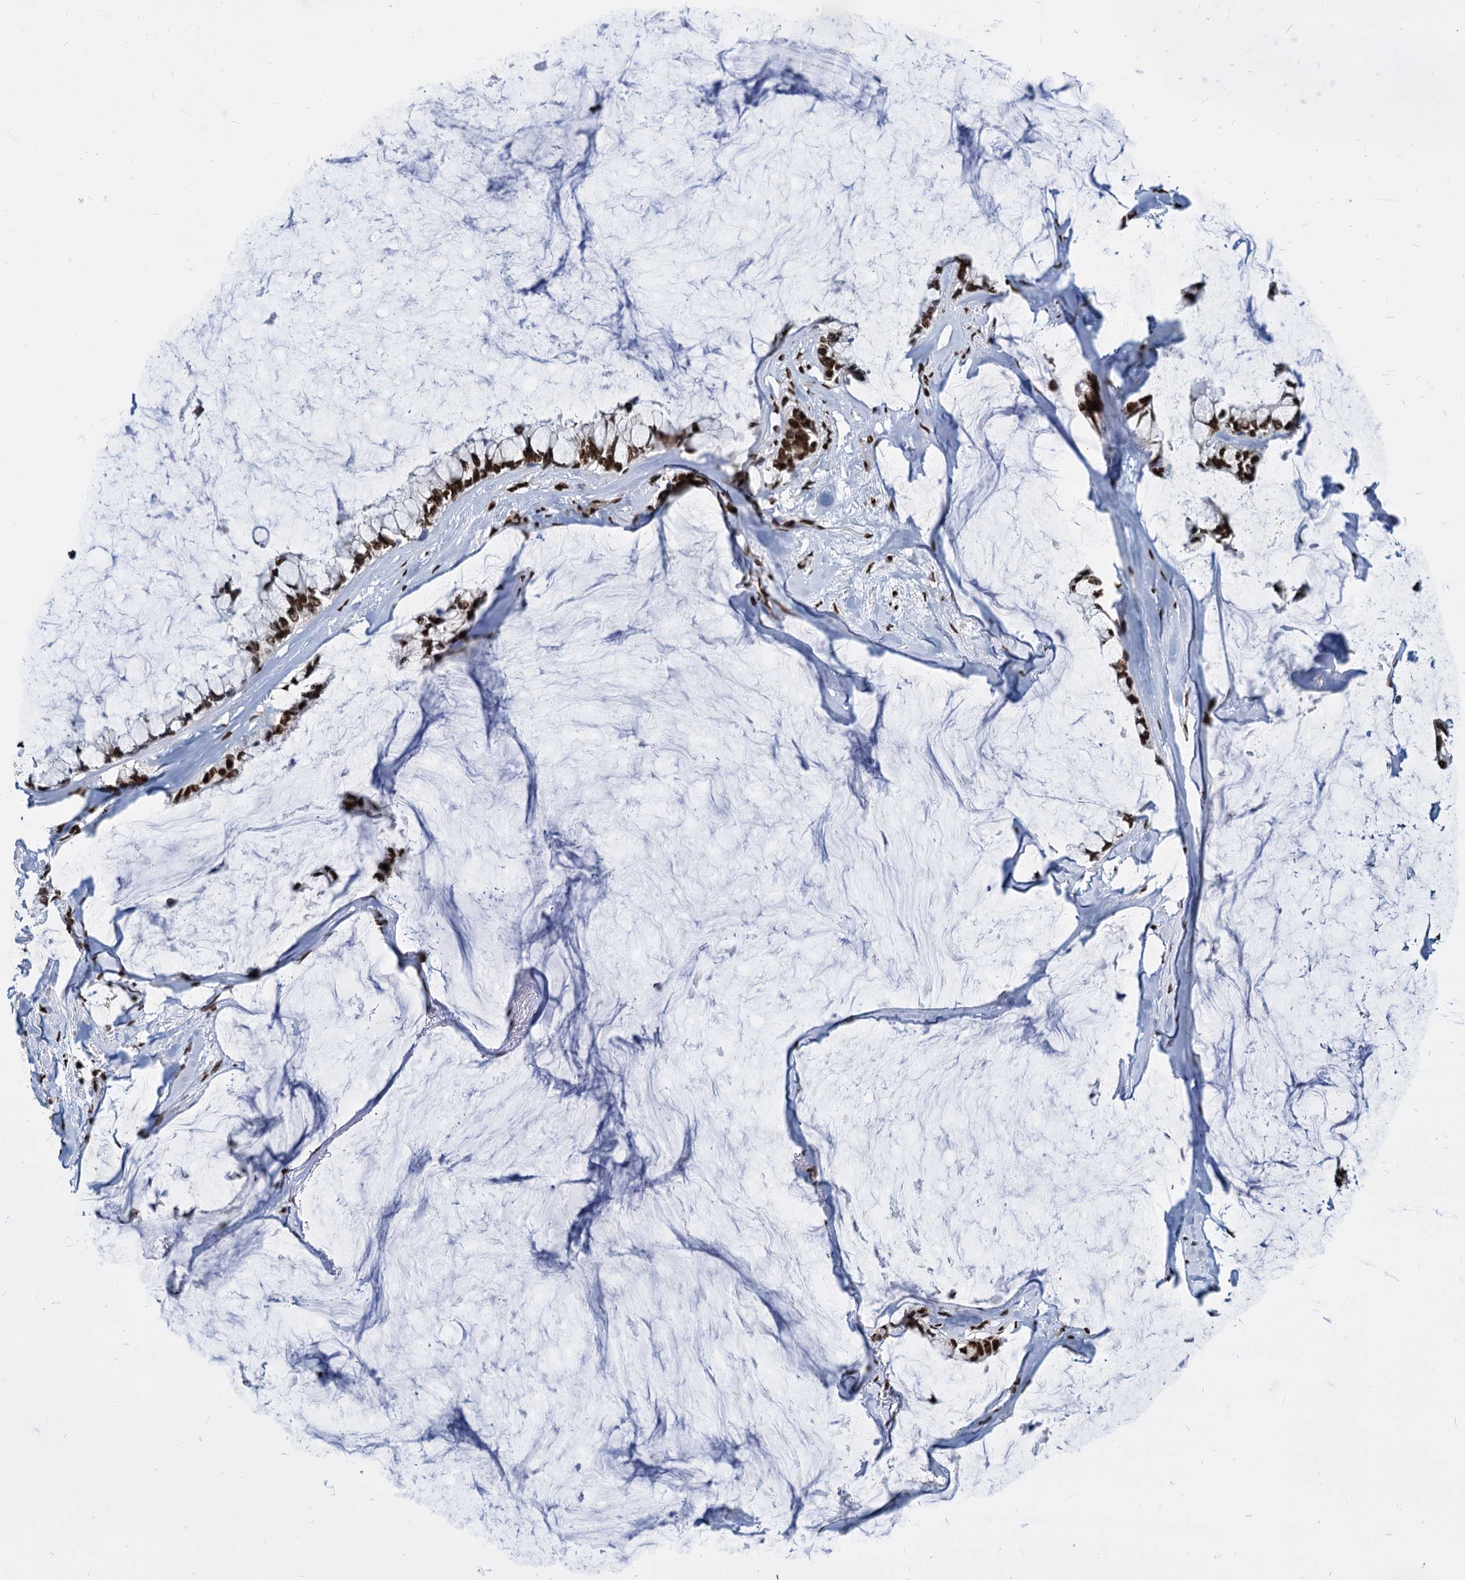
{"staining": {"intensity": "strong", "quantity": ">75%", "location": "nuclear"}, "tissue": "ovarian cancer", "cell_type": "Tumor cells", "image_type": "cancer", "snomed": [{"axis": "morphology", "description": "Cystadenocarcinoma, mucinous, NOS"}, {"axis": "topography", "description": "Ovary"}], "caption": "IHC histopathology image of human ovarian cancer (mucinous cystadenocarcinoma) stained for a protein (brown), which displays high levels of strong nuclear expression in about >75% of tumor cells.", "gene": "MECP2", "patient": {"sex": "female", "age": 39}}